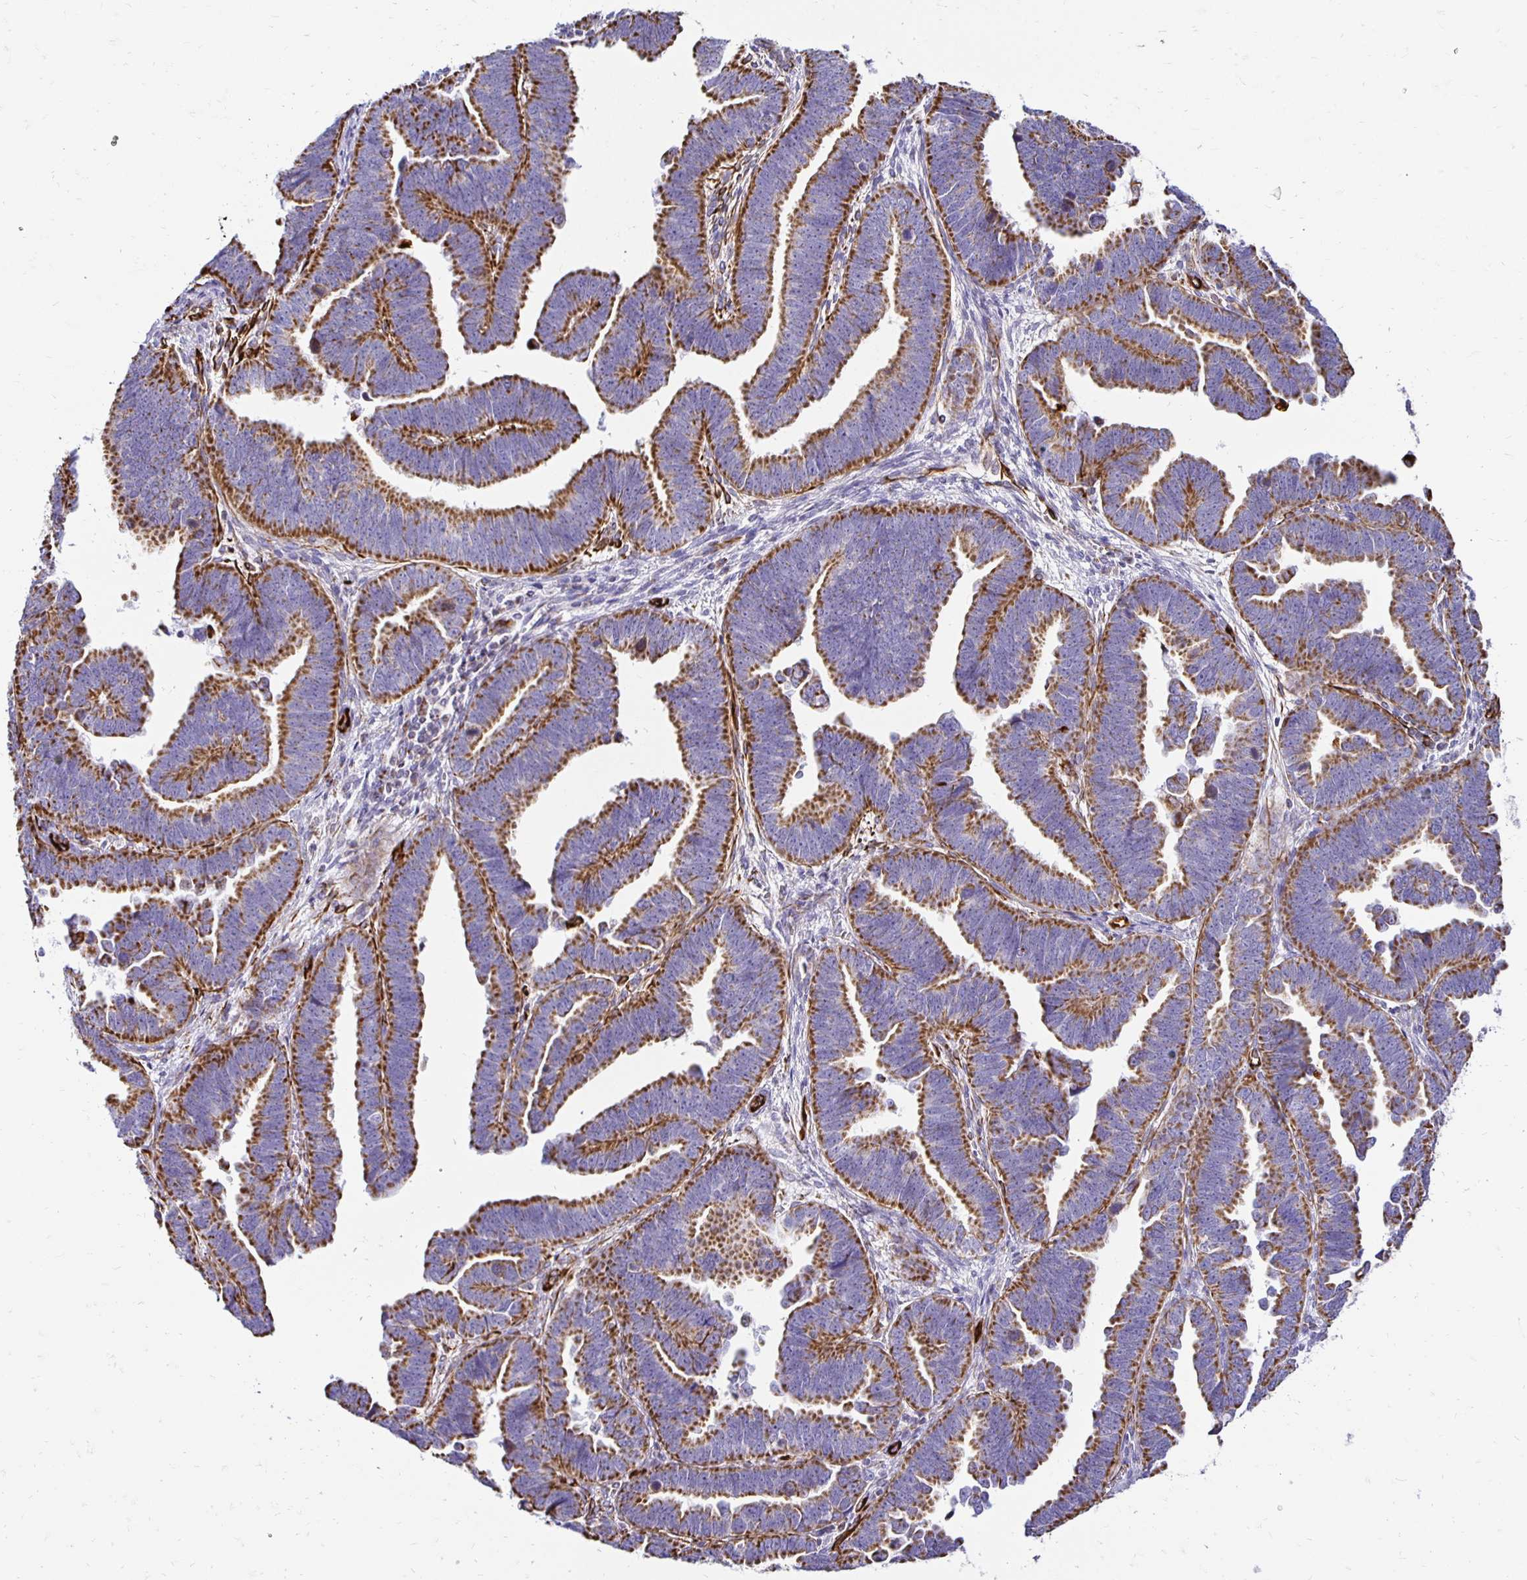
{"staining": {"intensity": "strong", "quantity": ">75%", "location": "cytoplasmic/membranous"}, "tissue": "endometrial cancer", "cell_type": "Tumor cells", "image_type": "cancer", "snomed": [{"axis": "morphology", "description": "Adenocarcinoma, NOS"}, {"axis": "topography", "description": "Endometrium"}], "caption": "A photomicrograph of endometrial cancer stained for a protein reveals strong cytoplasmic/membranous brown staining in tumor cells. The staining was performed using DAB (3,3'-diaminobenzidine), with brown indicating positive protein expression. Nuclei are stained blue with hematoxylin.", "gene": "PLAAT2", "patient": {"sex": "female", "age": 75}}